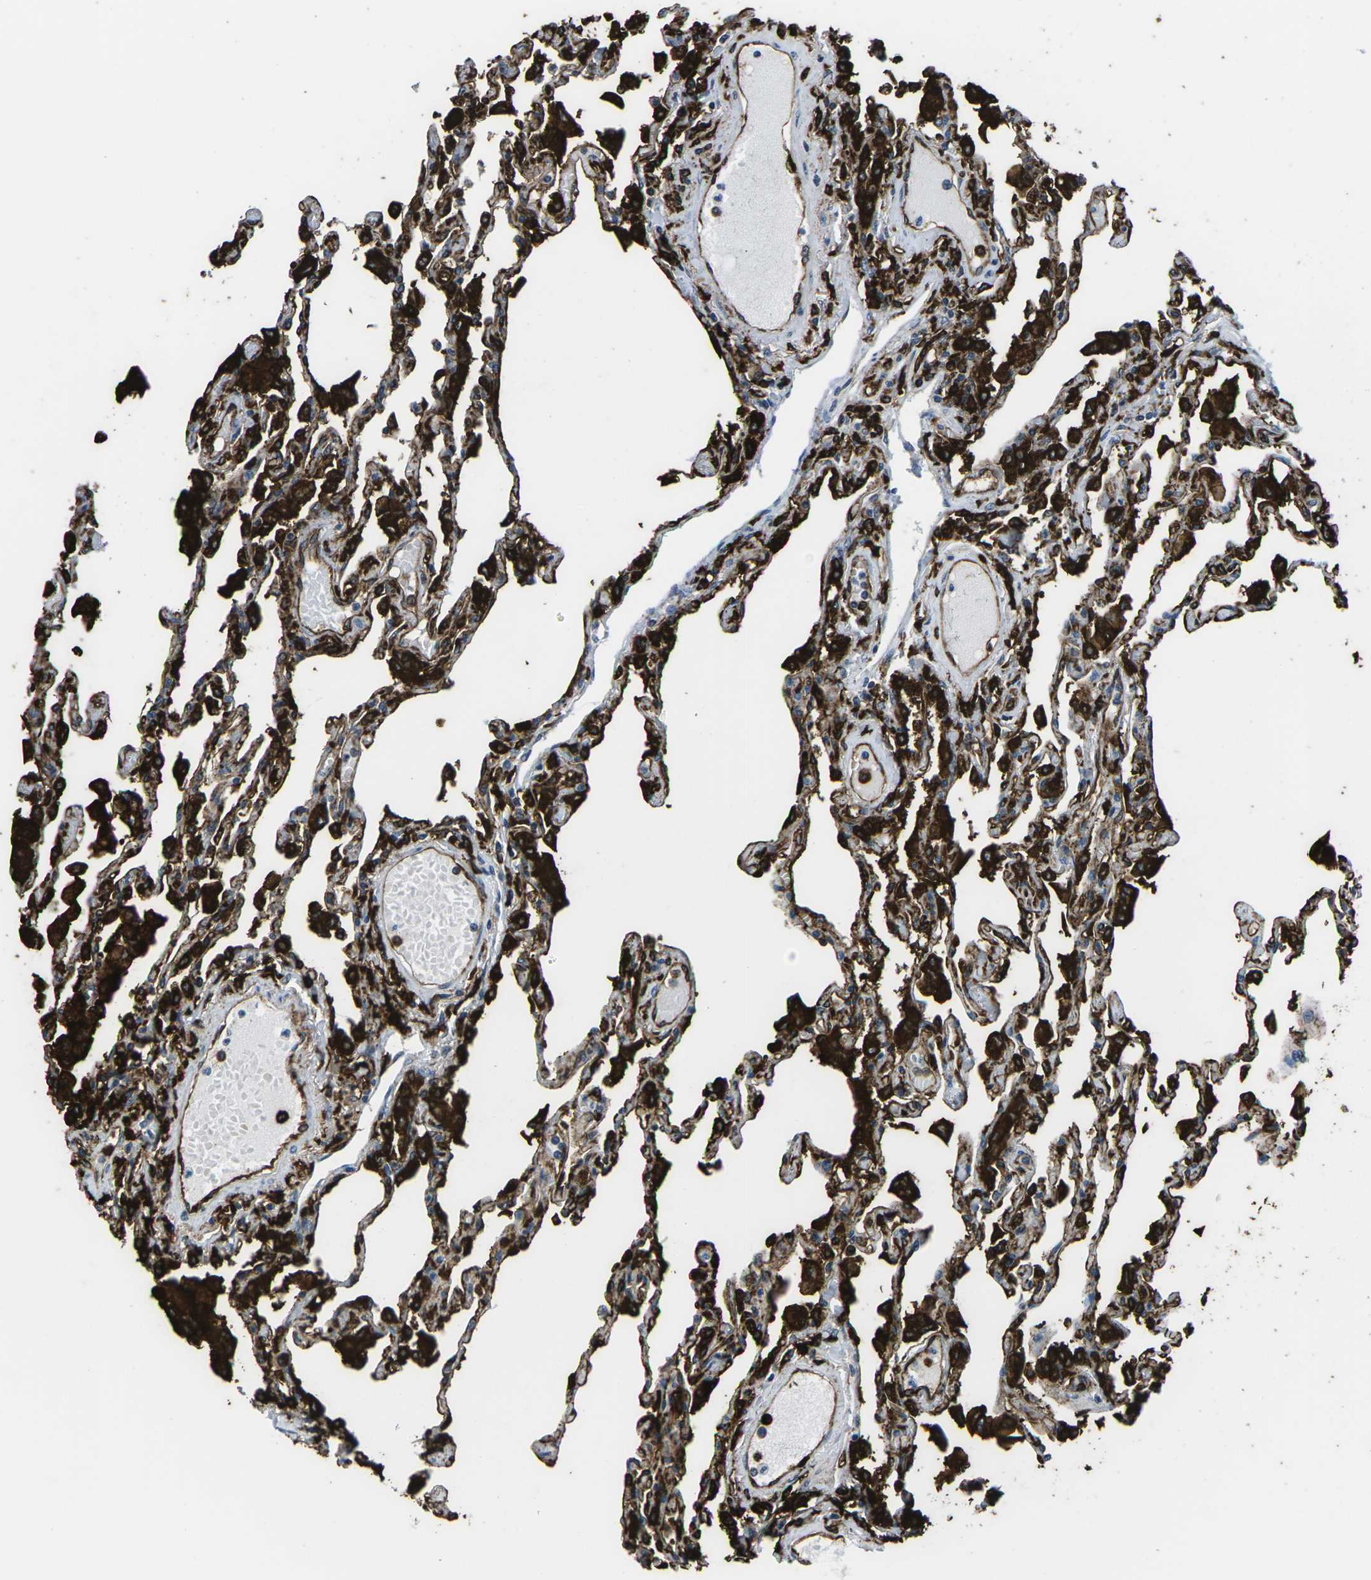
{"staining": {"intensity": "moderate", "quantity": "25%-75%", "location": "cytoplasmic/membranous"}, "tissue": "lung", "cell_type": "Alveolar cells", "image_type": "normal", "snomed": [{"axis": "morphology", "description": "Normal tissue, NOS"}, {"axis": "topography", "description": "Bronchus"}, {"axis": "topography", "description": "Lung"}], "caption": "IHC staining of normal lung, which shows medium levels of moderate cytoplasmic/membranous positivity in approximately 25%-75% of alveolar cells indicating moderate cytoplasmic/membranous protein expression. The staining was performed using DAB (3,3'-diaminobenzidine) (brown) for protein detection and nuclei were counterstained in hematoxylin (blue).", "gene": "PTPN1", "patient": {"sex": "female", "age": 49}}